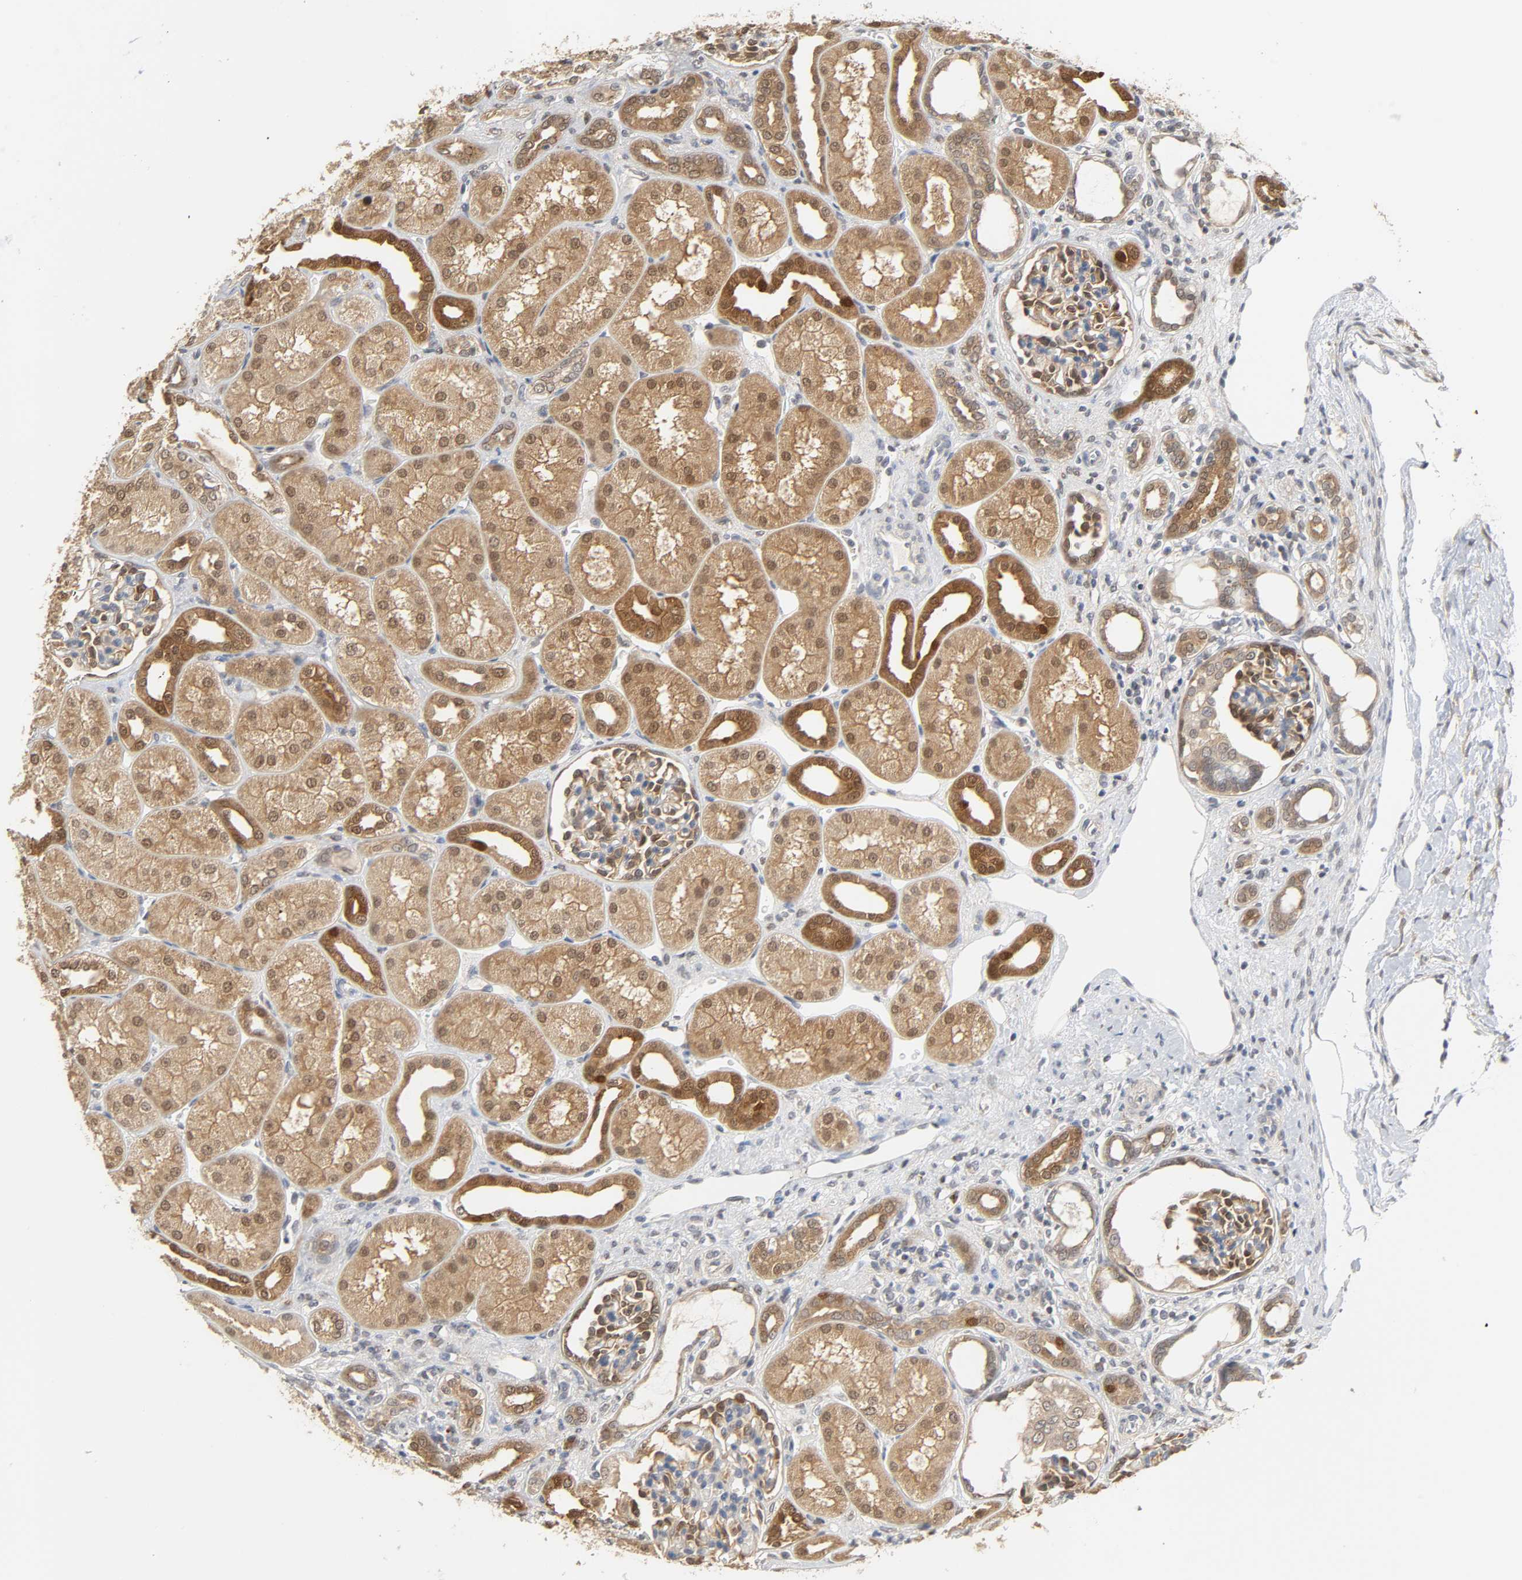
{"staining": {"intensity": "moderate", "quantity": "25%-75%", "location": "cytoplasmic/membranous"}, "tissue": "kidney", "cell_type": "Cells in glomeruli", "image_type": "normal", "snomed": [{"axis": "morphology", "description": "Normal tissue, NOS"}, {"axis": "topography", "description": "Kidney"}], "caption": "Protein positivity by IHC shows moderate cytoplasmic/membranous expression in approximately 25%-75% of cells in glomeruli in unremarkable kidney. The staining was performed using DAB (3,3'-diaminobenzidine), with brown indicating positive protein expression. Nuclei are stained blue with hematoxylin.", "gene": "MIF", "patient": {"sex": "male", "age": 7}}